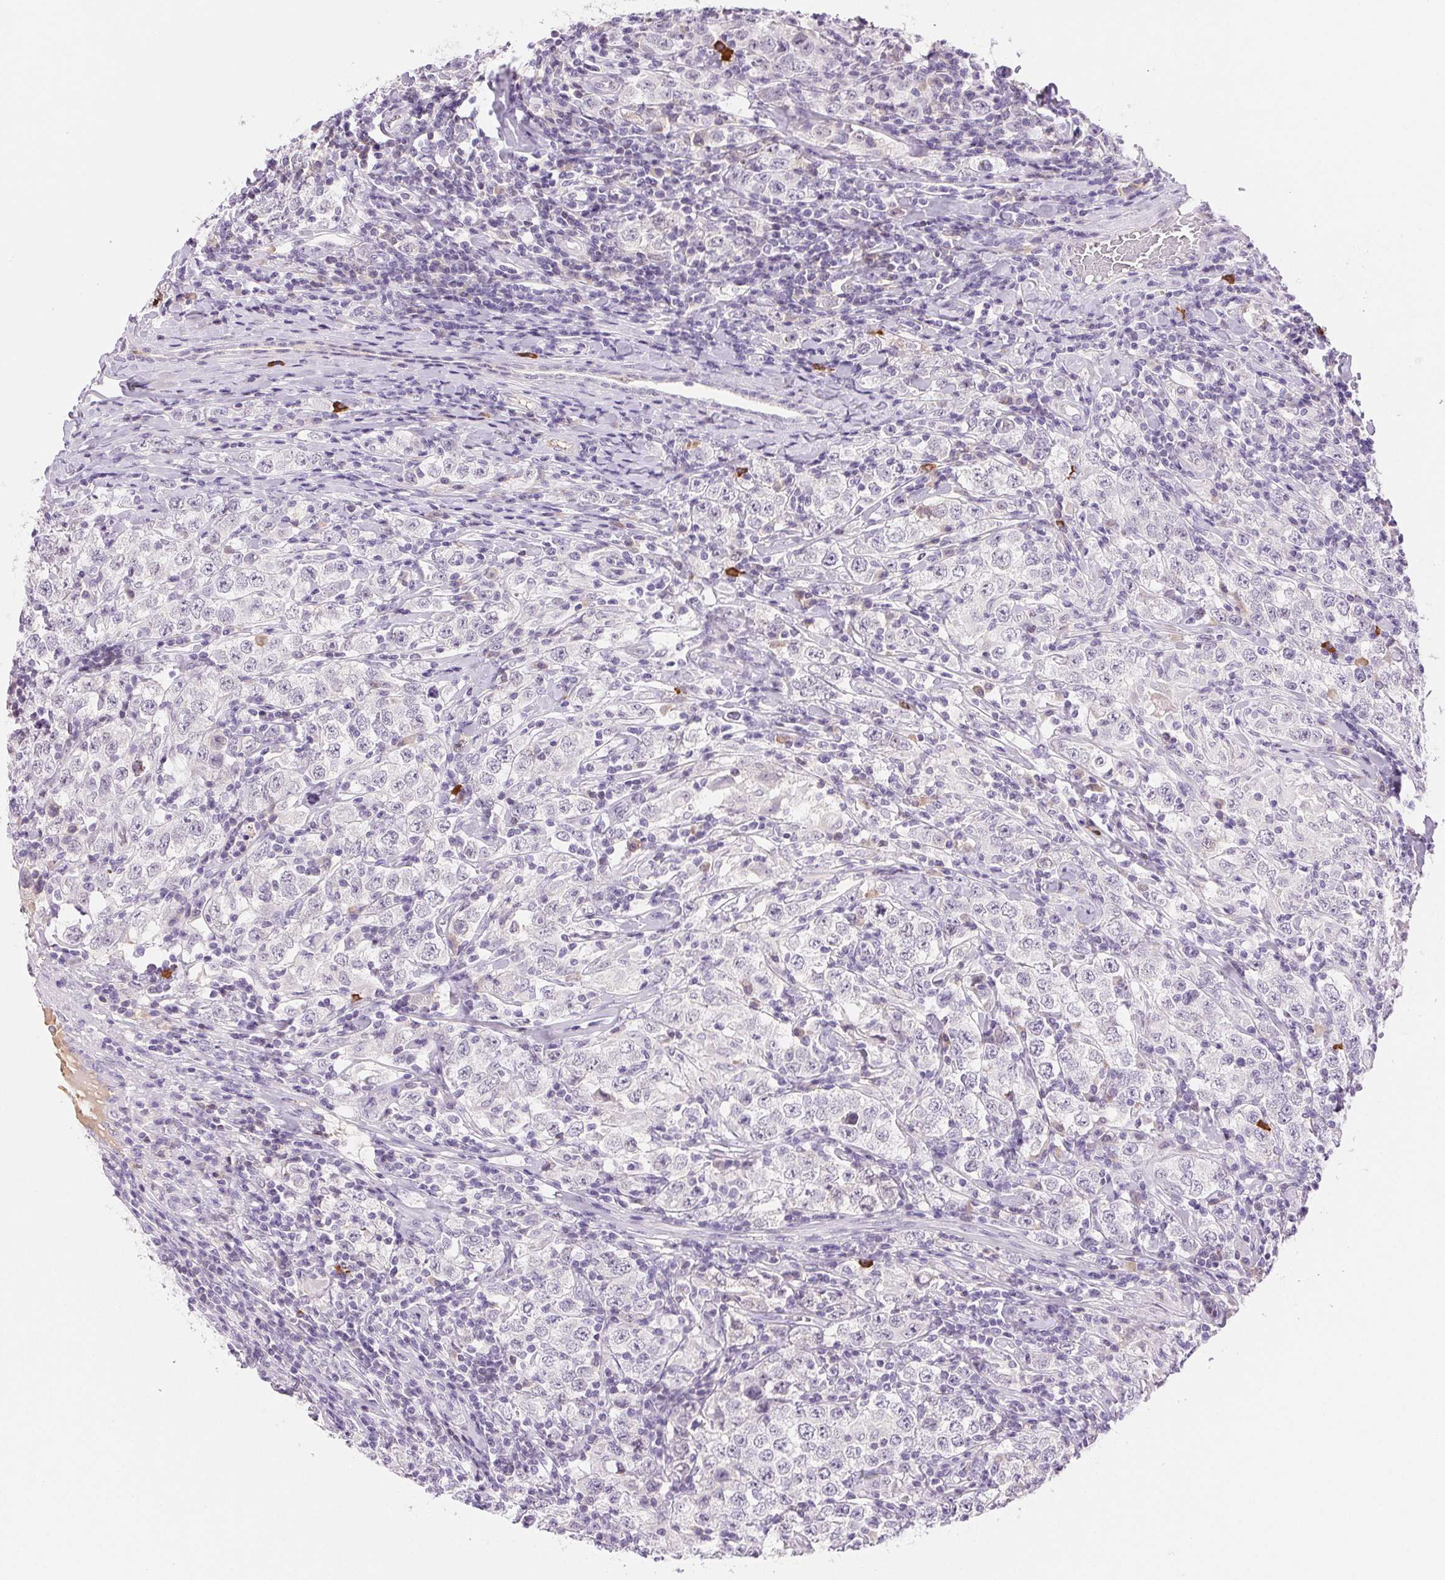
{"staining": {"intensity": "negative", "quantity": "none", "location": "none"}, "tissue": "testis cancer", "cell_type": "Tumor cells", "image_type": "cancer", "snomed": [{"axis": "morphology", "description": "Seminoma, NOS"}, {"axis": "morphology", "description": "Carcinoma, Embryonal, NOS"}, {"axis": "topography", "description": "Testis"}], "caption": "Tumor cells are negative for protein expression in human testis seminoma.", "gene": "IFIT1B", "patient": {"sex": "male", "age": 41}}